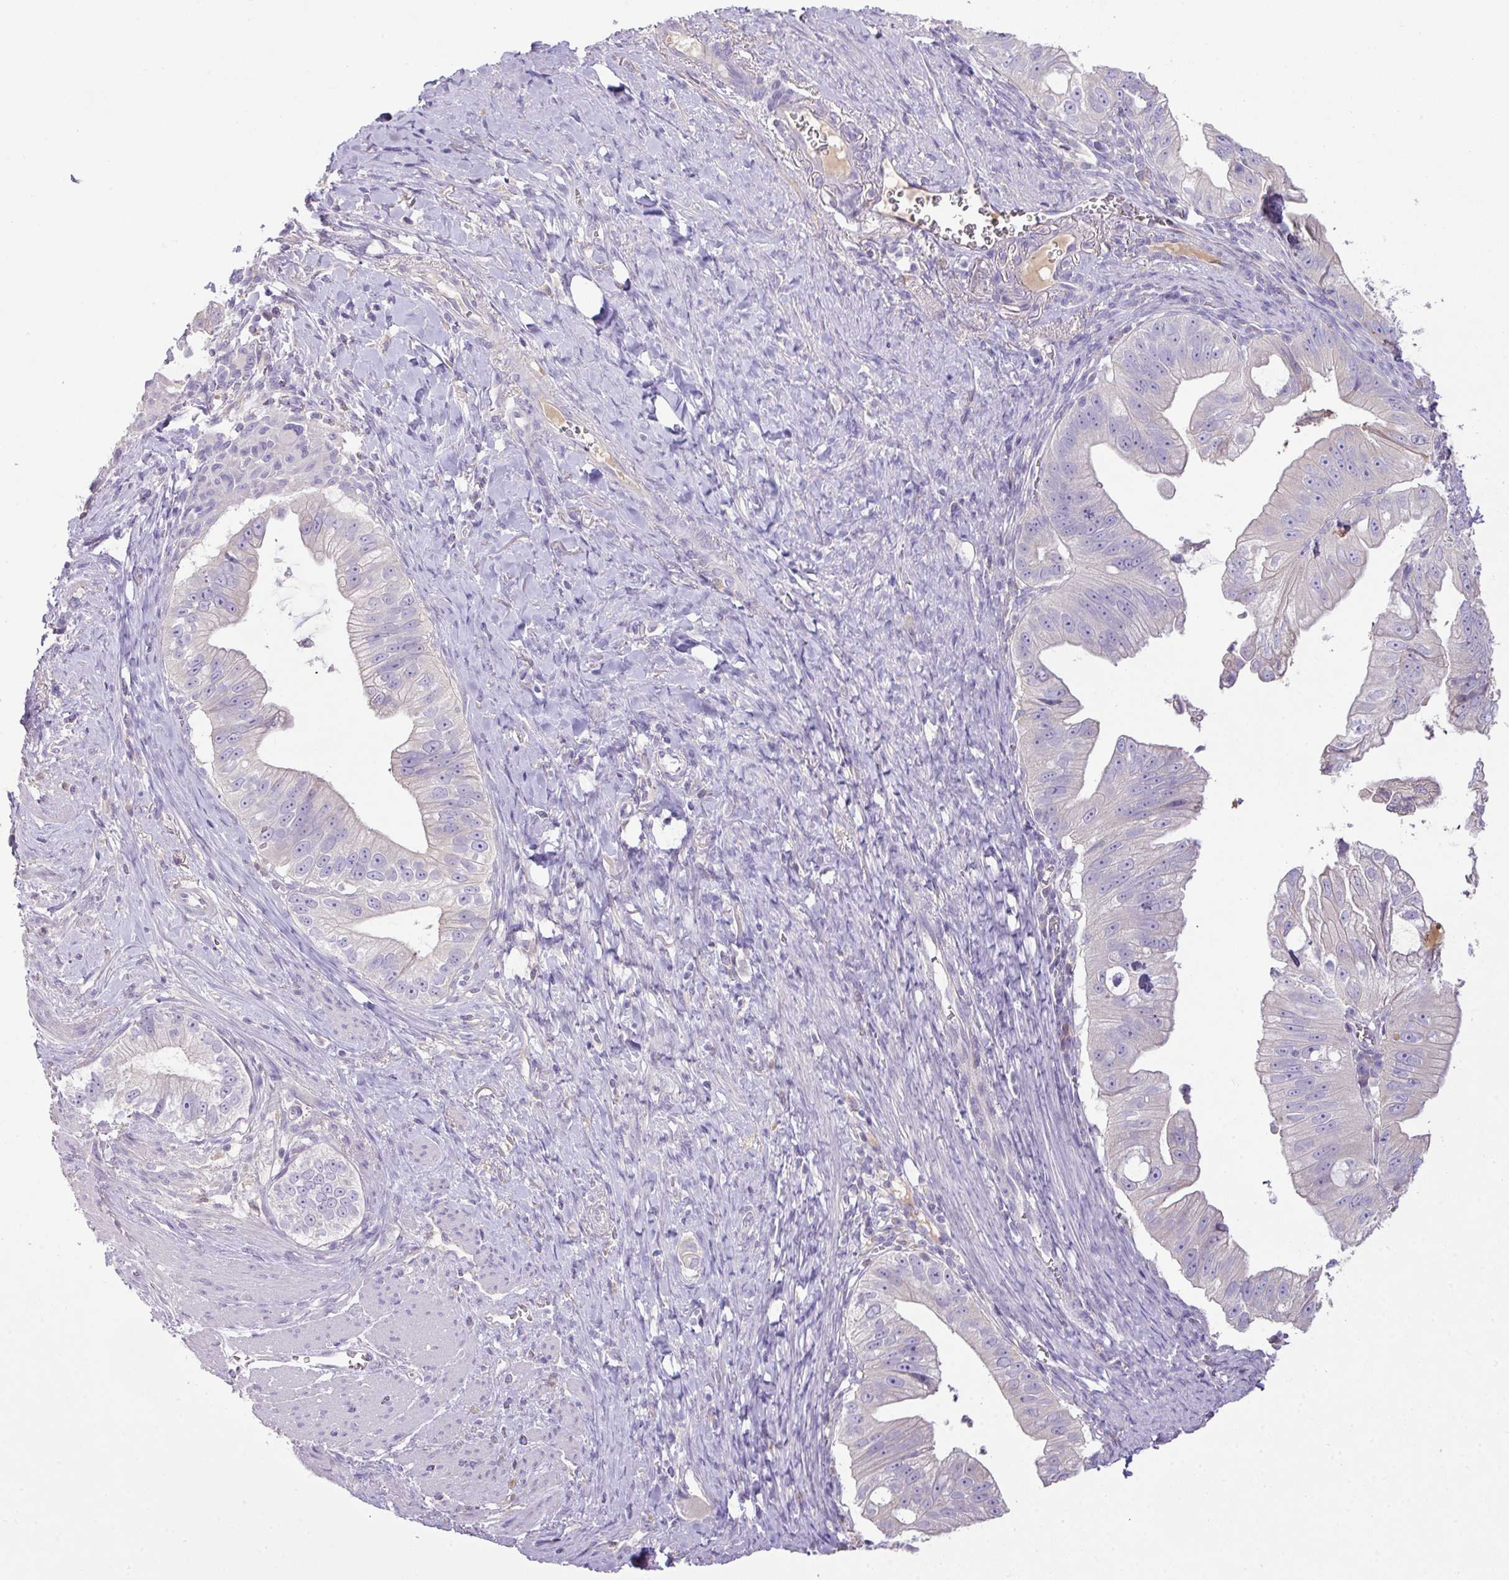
{"staining": {"intensity": "negative", "quantity": "none", "location": "none"}, "tissue": "pancreatic cancer", "cell_type": "Tumor cells", "image_type": "cancer", "snomed": [{"axis": "morphology", "description": "Adenocarcinoma, NOS"}, {"axis": "topography", "description": "Pancreas"}], "caption": "IHC image of human pancreatic cancer (adenocarcinoma) stained for a protein (brown), which demonstrates no staining in tumor cells.", "gene": "OR6C6", "patient": {"sex": "male", "age": 70}}